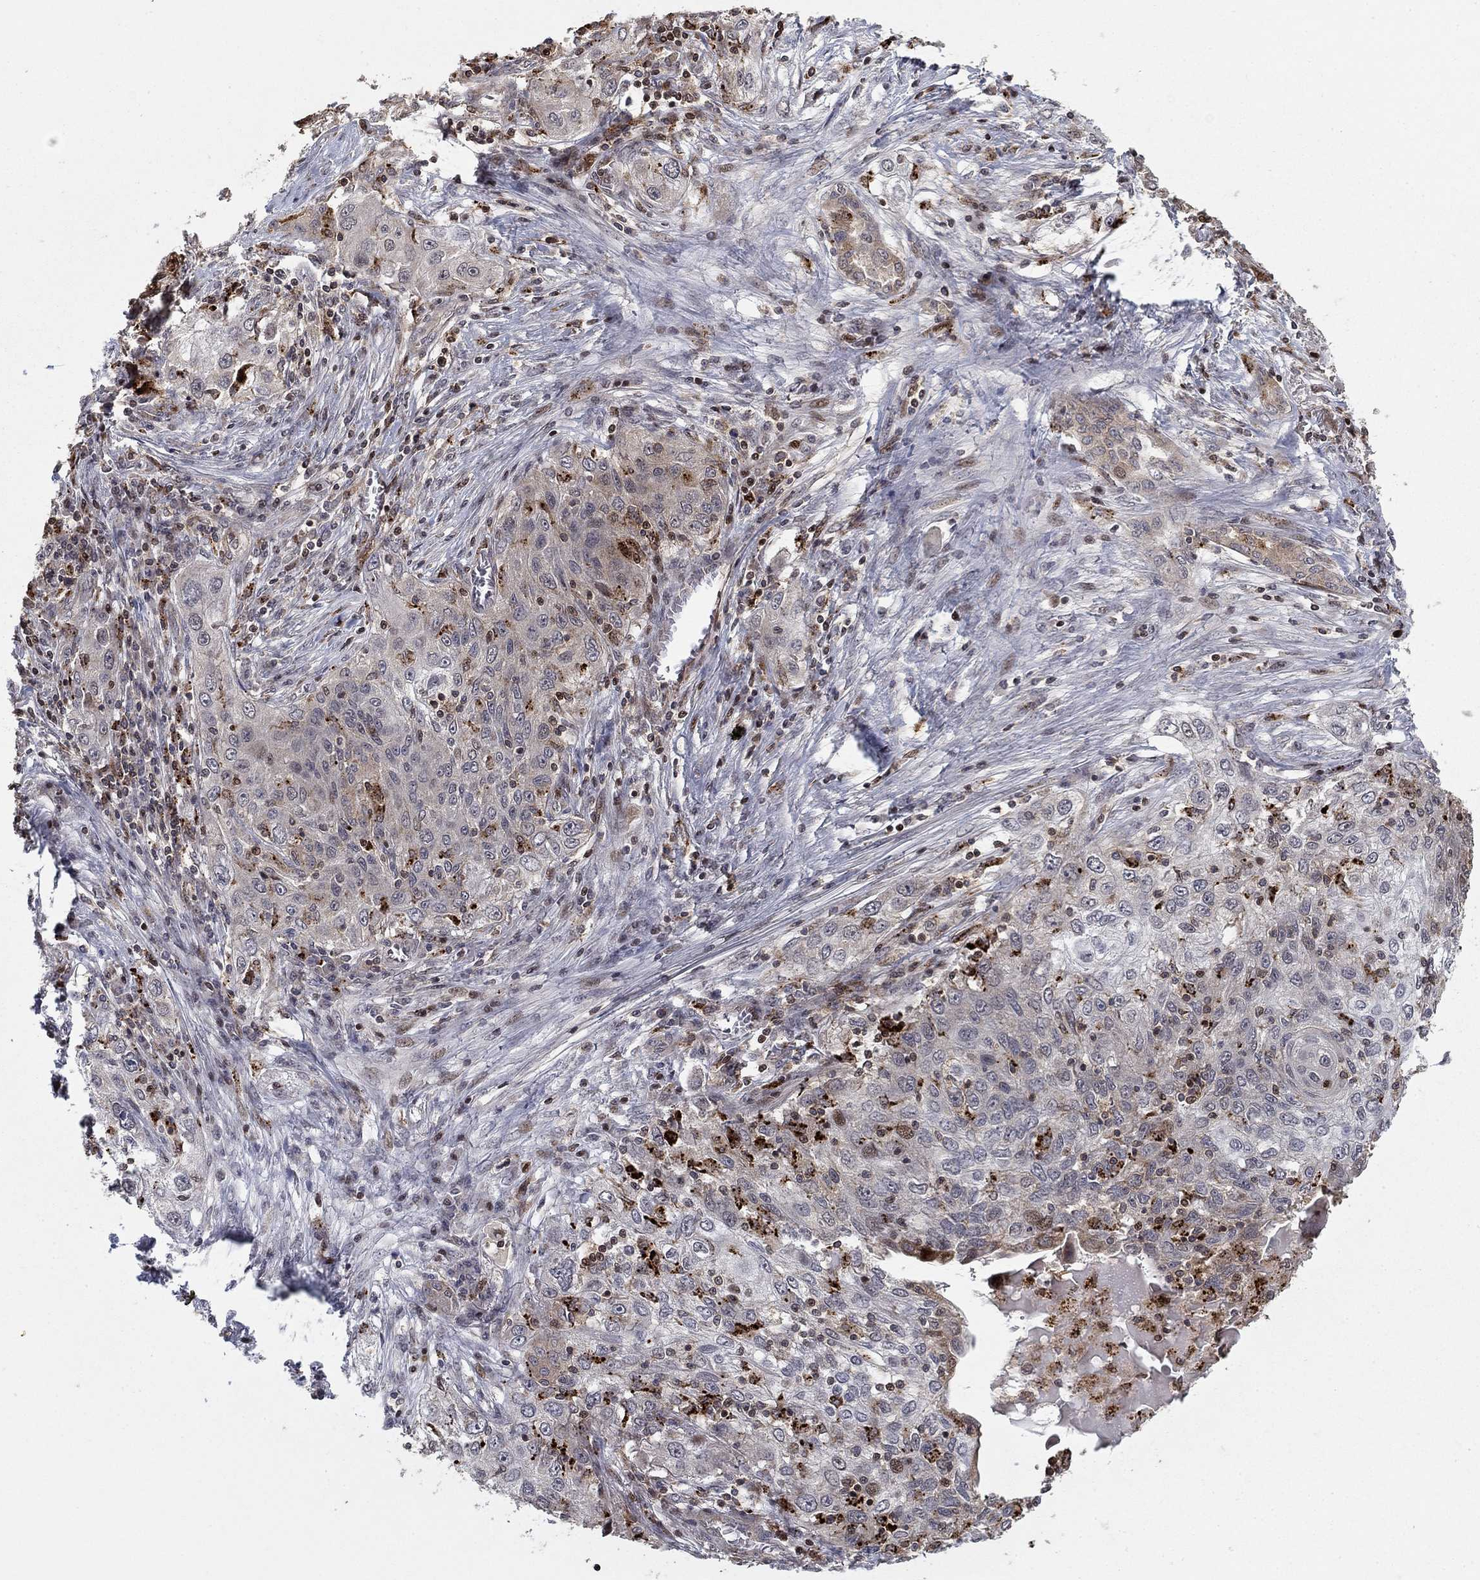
{"staining": {"intensity": "weak", "quantity": "<25%", "location": "nuclear"}, "tissue": "lung cancer", "cell_type": "Tumor cells", "image_type": "cancer", "snomed": [{"axis": "morphology", "description": "Squamous cell carcinoma, NOS"}, {"axis": "topography", "description": "Lung"}], "caption": "This is an IHC histopathology image of lung cancer (squamous cell carcinoma). There is no expression in tumor cells.", "gene": "LPCAT4", "patient": {"sex": "female", "age": 69}}